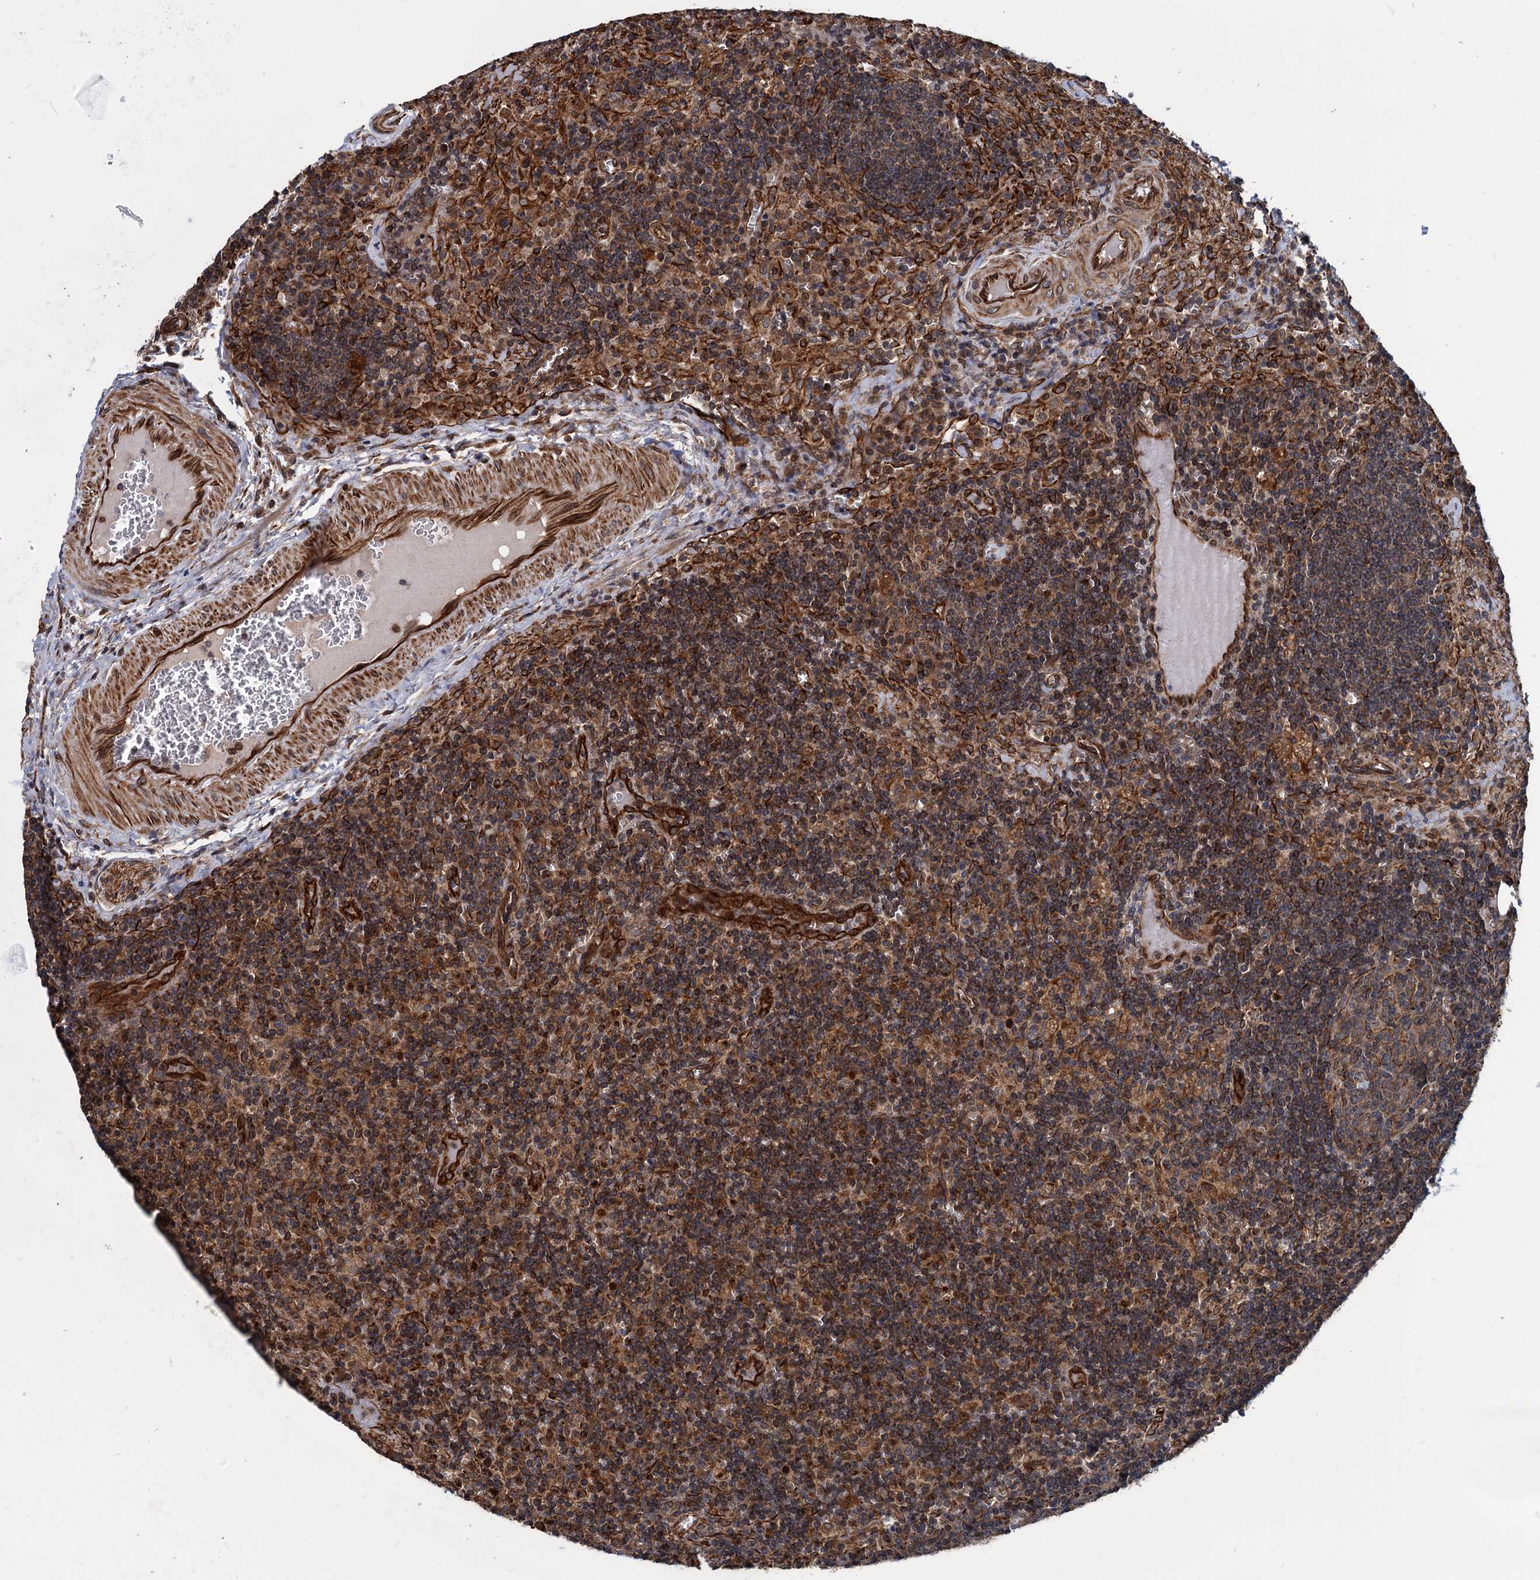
{"staining": {"intensity": "weak", "quantity": ">75%", "location": "cytoplasmic/membranous"}, "tissue": "lymph node", "cell_type": "Germinal center cells", "image_type": "normal", "snomed": [{"axis": "morphology", "description": "Normal tissue, NOS"}, {"axis": "topography", "description": "Lymph node"}], "caption": "High-magnification brightfield microscopy of unremarkable lymph node stained with DAB (brown) and counterstained with hematoxylin (blue). germinal center cells exhibit weak cytoplasmic/membranous staining is present in approximately>75% of cells.", "gene": "ZFYVE19", "patient": {"sex": "male", "age": 58}}